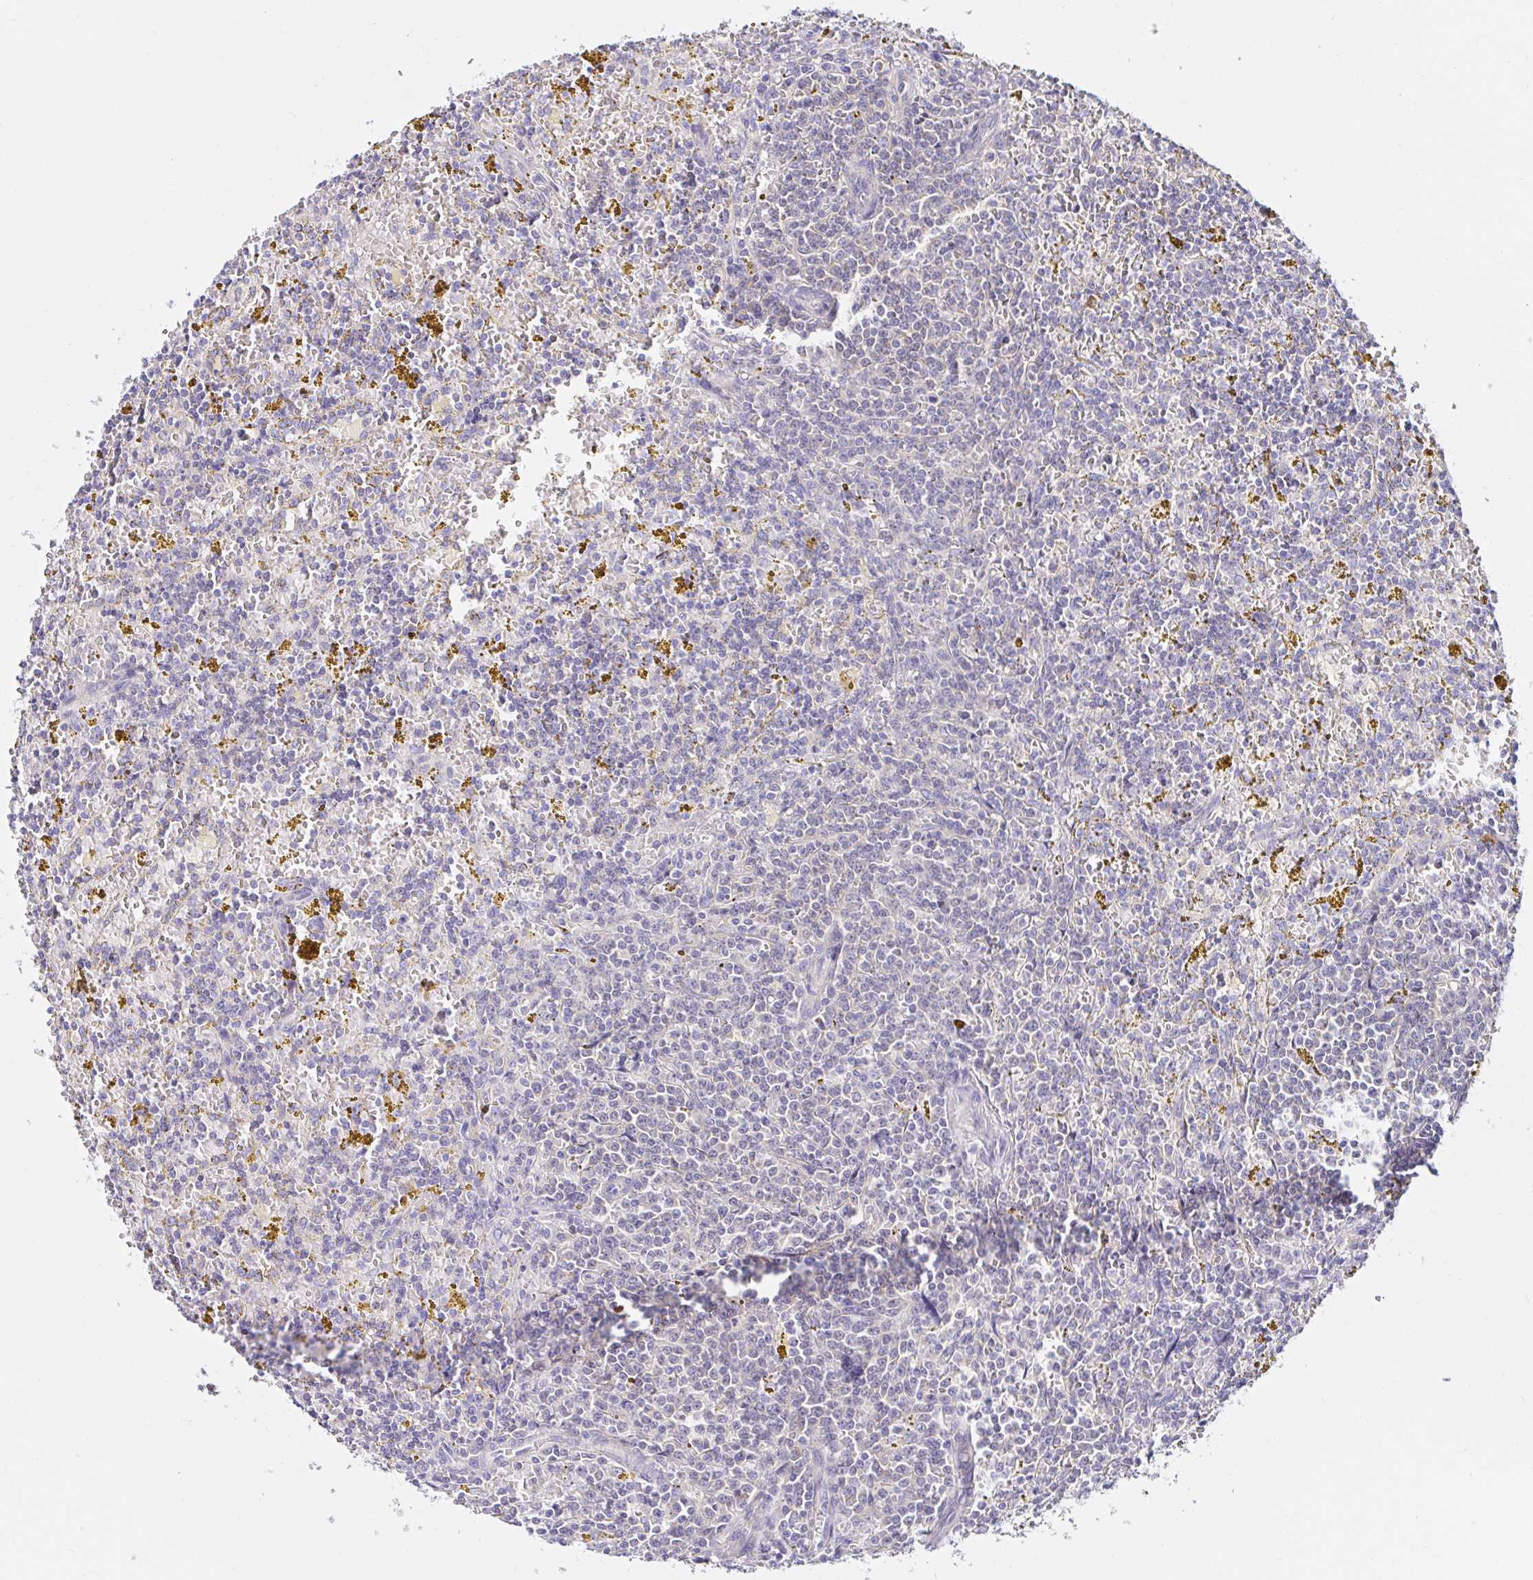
{"staining": {"intensity": "negative", "quantity": "none", "location": "none"}, "tissue": "lymphoma", "cell_type": "Tumor cells", "image_type": "cancer", "snomed": [{"axis": "morphology", "description": "Malignant lymphoma, non-Hodgkin's type, Low grade"}, {"axis": "topography", "description": "Spleen"}, {"axis": "topography", "description": "Lymph node"}], "caption": "Immunohistochemical staining of low-grade malignant lymphoma, non-Hodgkin's type exhibits no significant staining in tumor cells.", "gene": "VSIG2", "patient": {"sex": "female", "age": 66}}